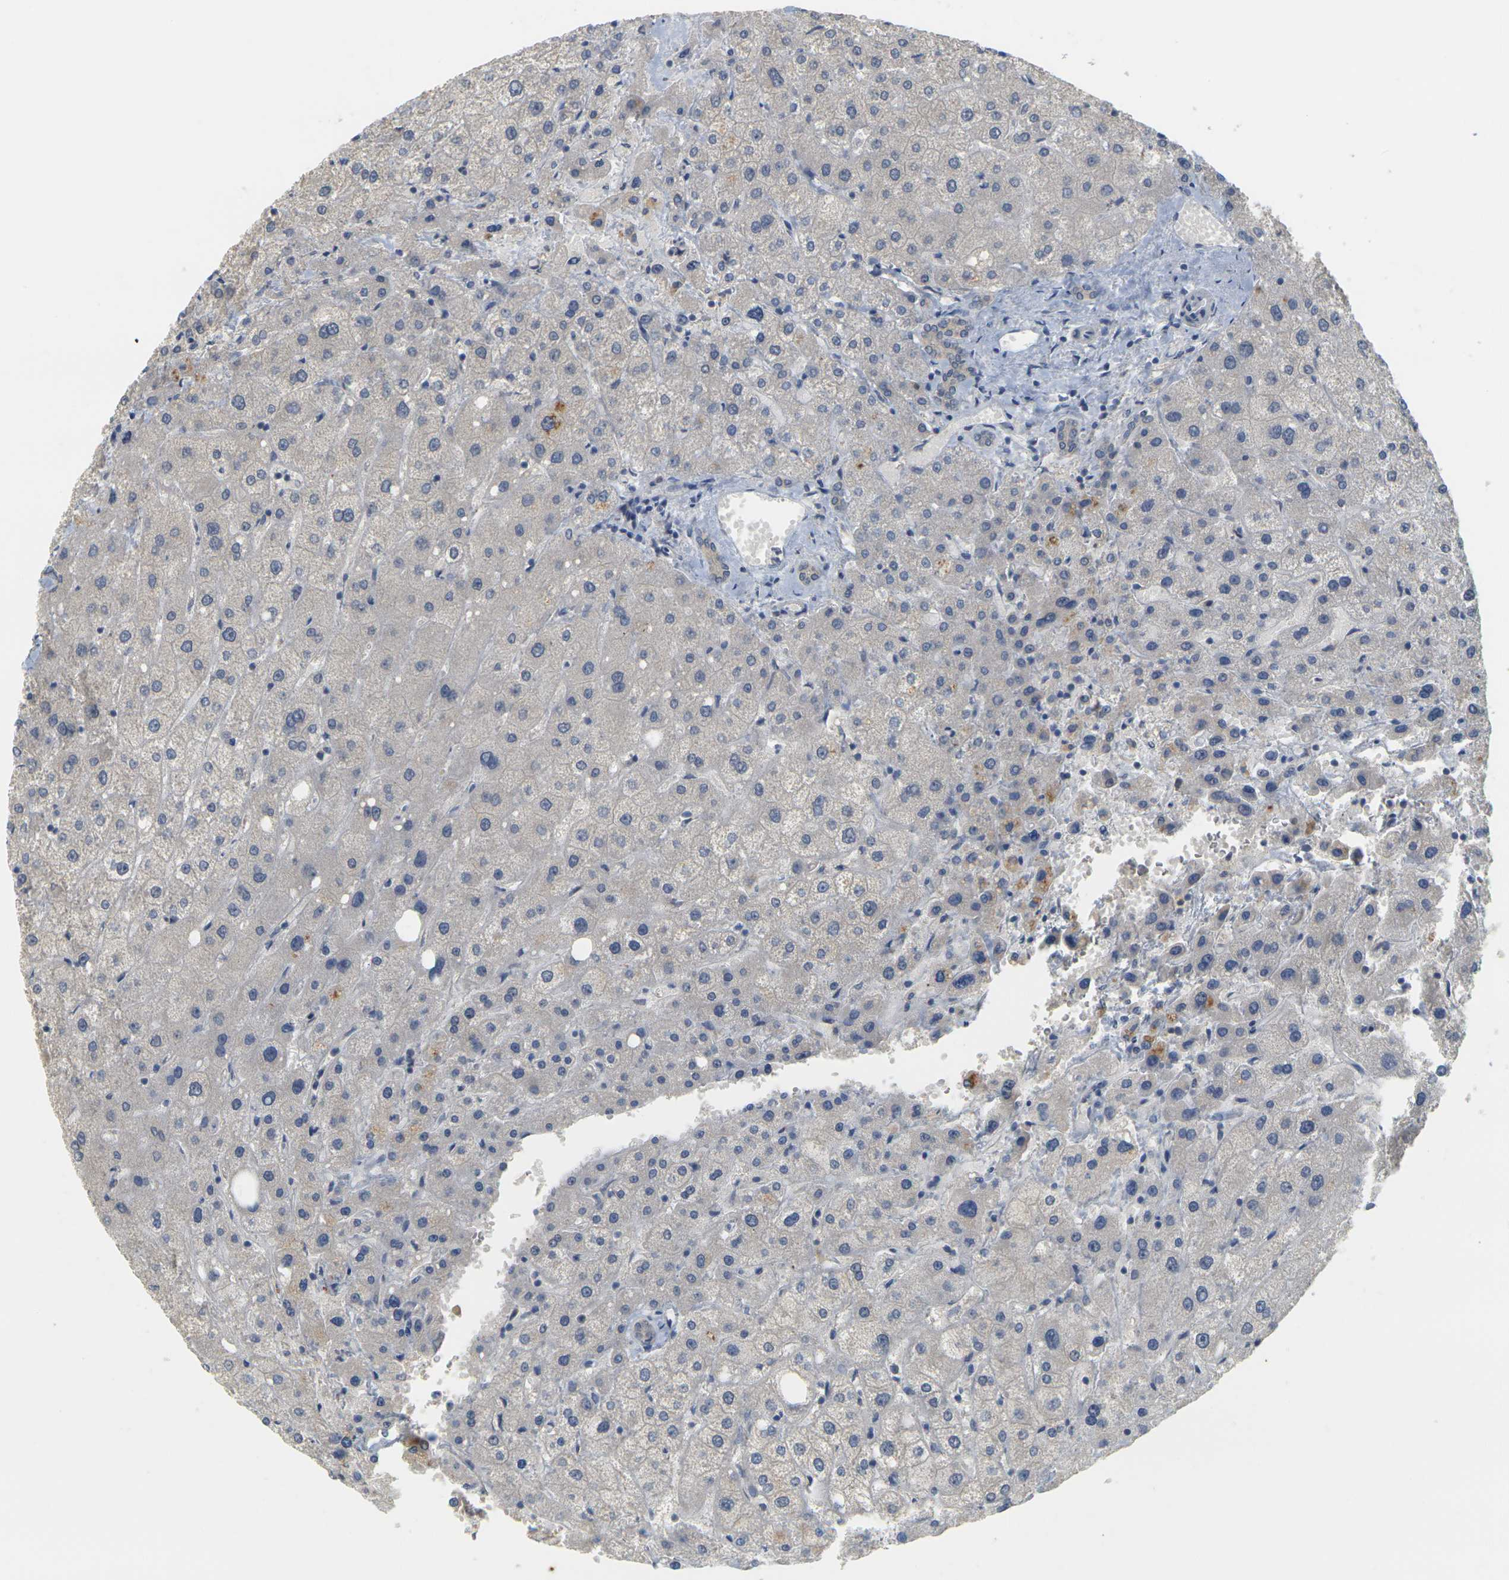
{"staining": {"intensity": "negative", "quantity": "none", "location": "none"}, "tissue": "liver", "cell_type": "Cholangiocytes", "image_type": "normal", "snomed": [{"axis": "morphology", "description": "Normal tissue, NOS"}, {"axis": "topography", "description": "Liver"}], "caption": "DAB (3,3'-diaminobenzidine) immunohistochemical staining of normal liver demonstrates no significant expression in cholangiocytes. (Stains: DAB (3,3'-diaminobenzidine) immunohistochemistry (IHC) with hematoxylin counter stain, Microscopy: brightfield microscopy at high magnification).", "gene": "GDAP1", "patient": {"sex": "male", "age": 73}}